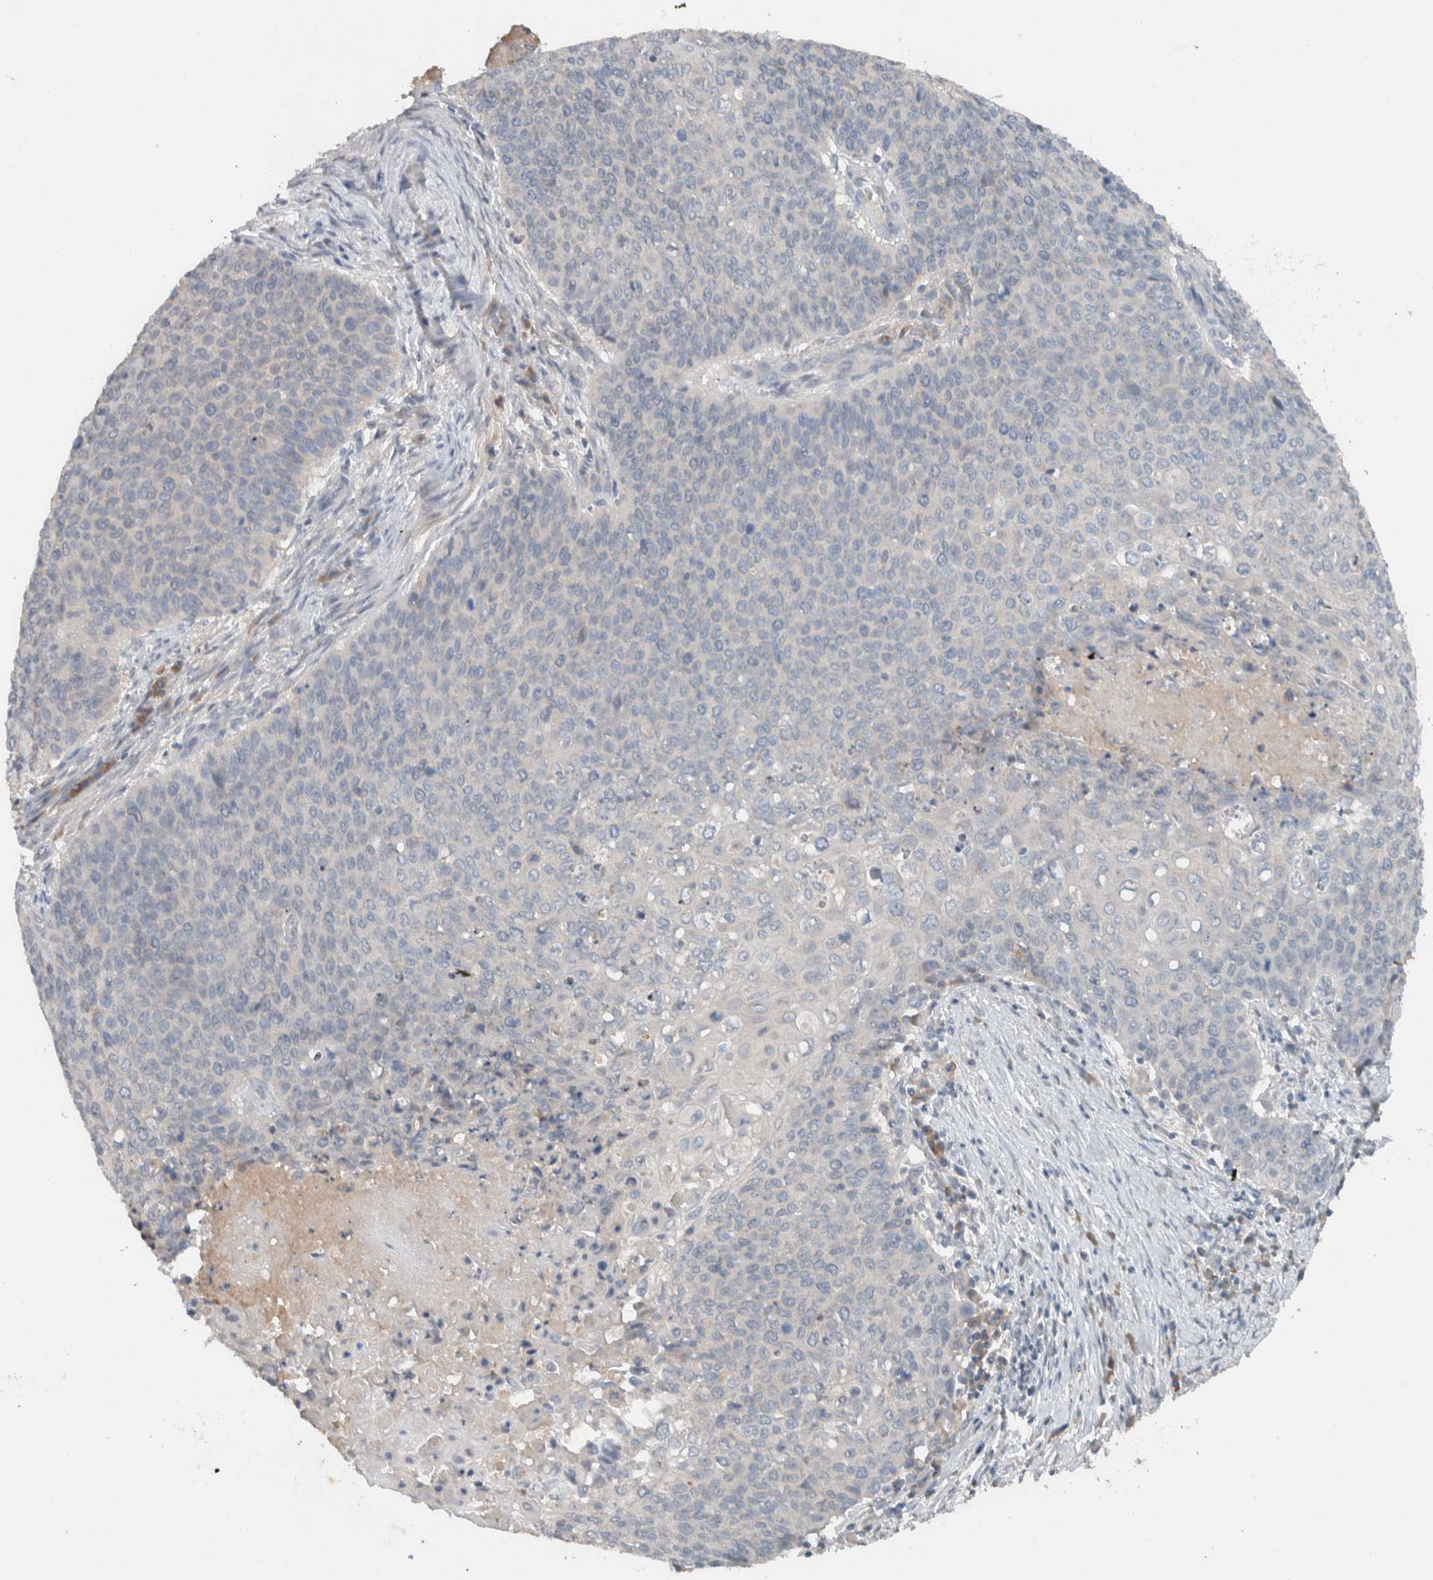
{"staining": {"intensity": "negative", "quantity": "none", "location": "none"}, "tissue": "cervical cancer", "cell_type": "Tumor cells", "image_type": "cancer", "snomed": [{"axis": "morphology", "description": "Squamous cell carcinoma, NOS"}, {"axis": "topography", "description": "Cervix"}], "caption": "A histopathology image of cervical squamous cell carcinoma stained for a protein shows no brown staining in tumor cells.", "gene": "UGCG", "patient": {"sex": "female", "age": 39}}